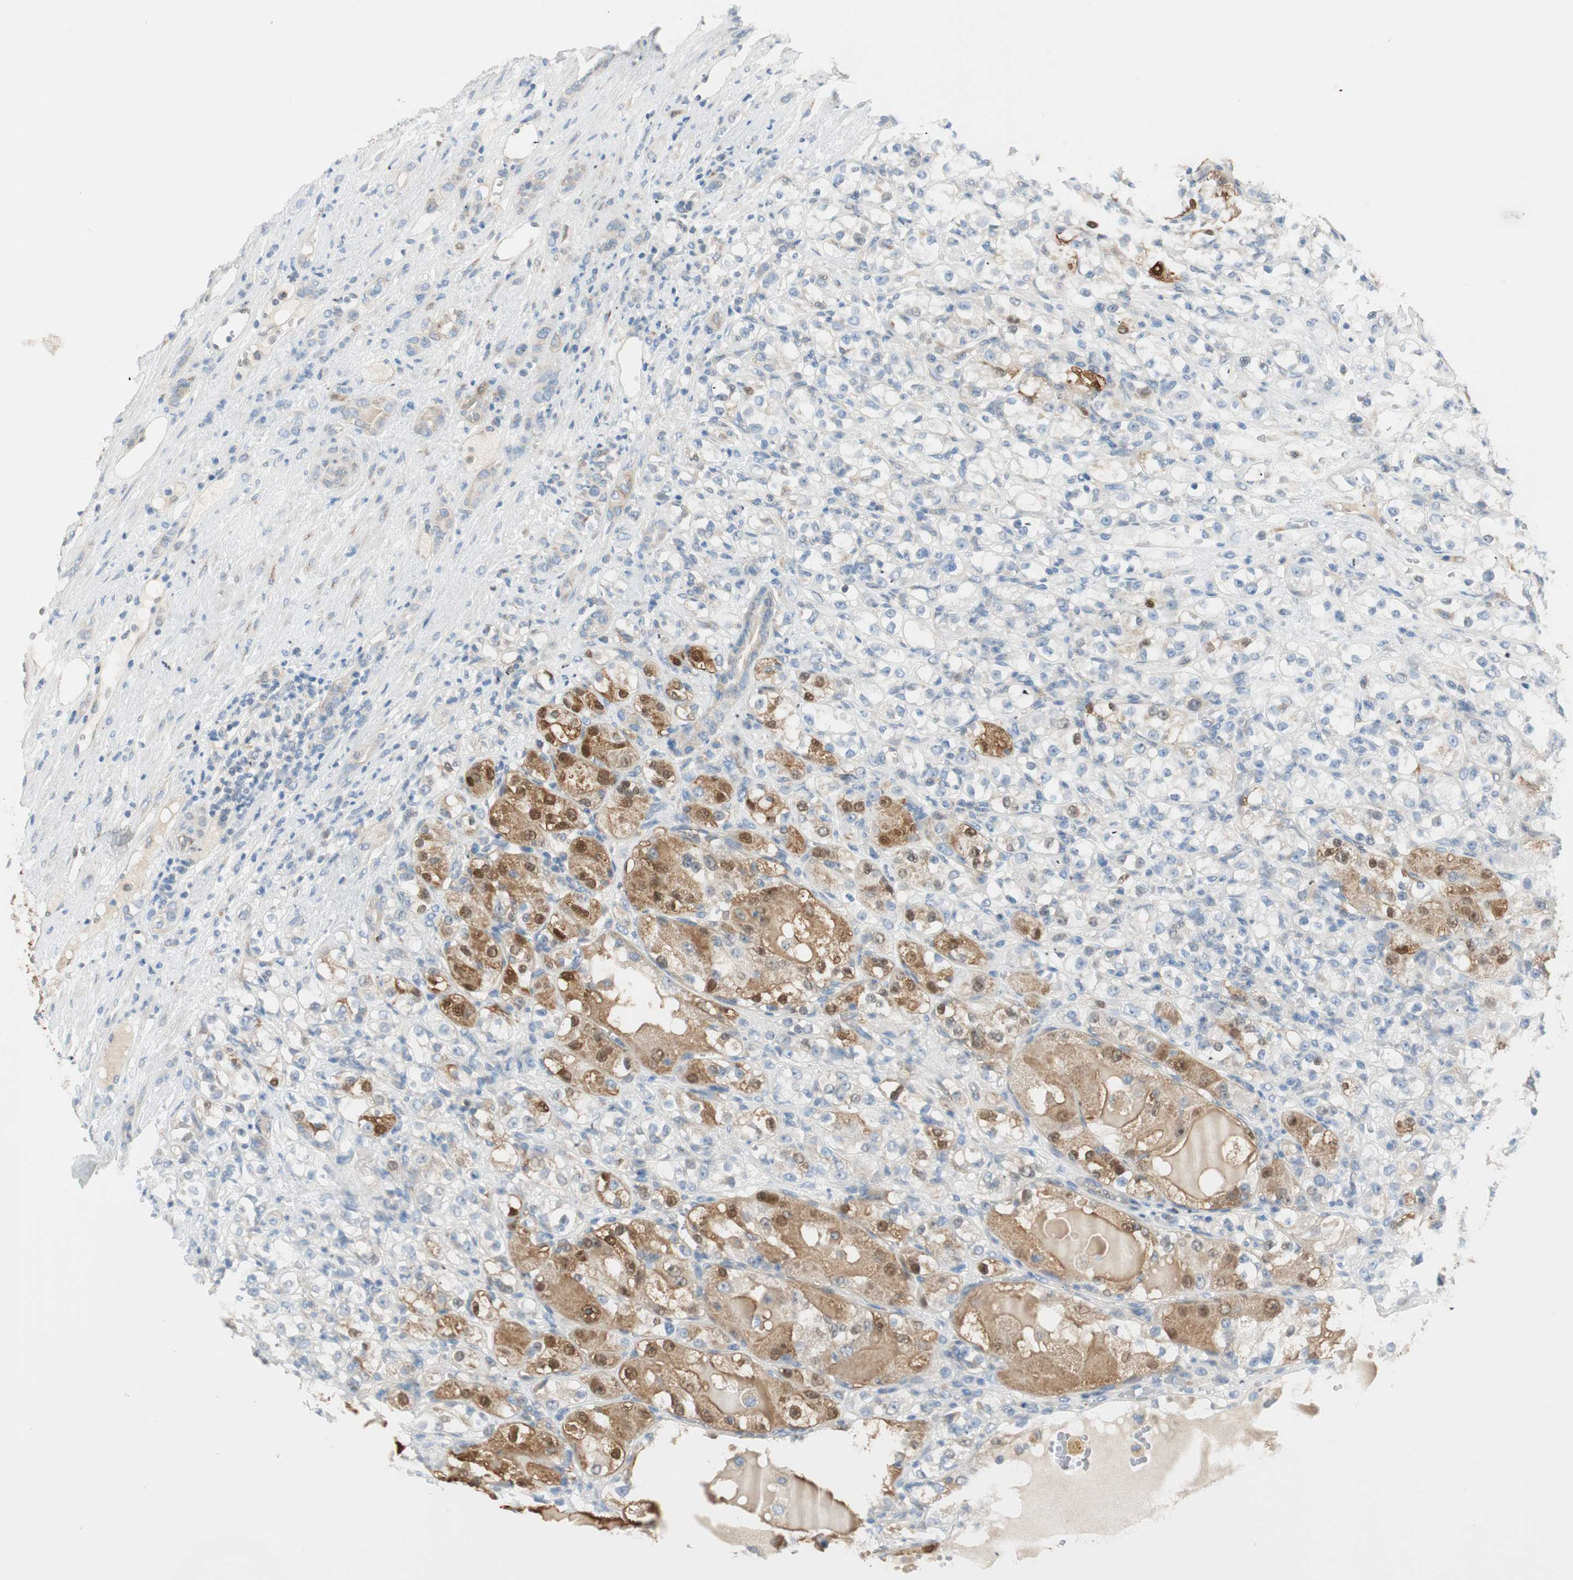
{"staining": {"intensity": "strong", "quantity": "<25%", "location": "cytoplasmic/membranous,nuclear"}, "tissue": "renal cancer", "cell_type": "Tumor cells", "image_type": "cancer", "snomed": [{"axis": "morphology", "description": "Normal tissue, NOS"}, {"axis": "morphology", "description": "Adenocarcinoma, NOS"}, {"axis": "topography", "description": "Kidney"}], "caption": "Renal adenocarcinoma tissue demonstrates strong cytoplasmic/membranous and nuclear positivity in about <25% of tumor cells, visualized by immunohistochemistry. (Stains: DAB (3,3'-diaminobenzidine) in brown, nuclei in blue, Microscopy: brightfield microscopy at high magnification).", "gene": "CDK3", "patient": {"sex": "male", "age": 61}}